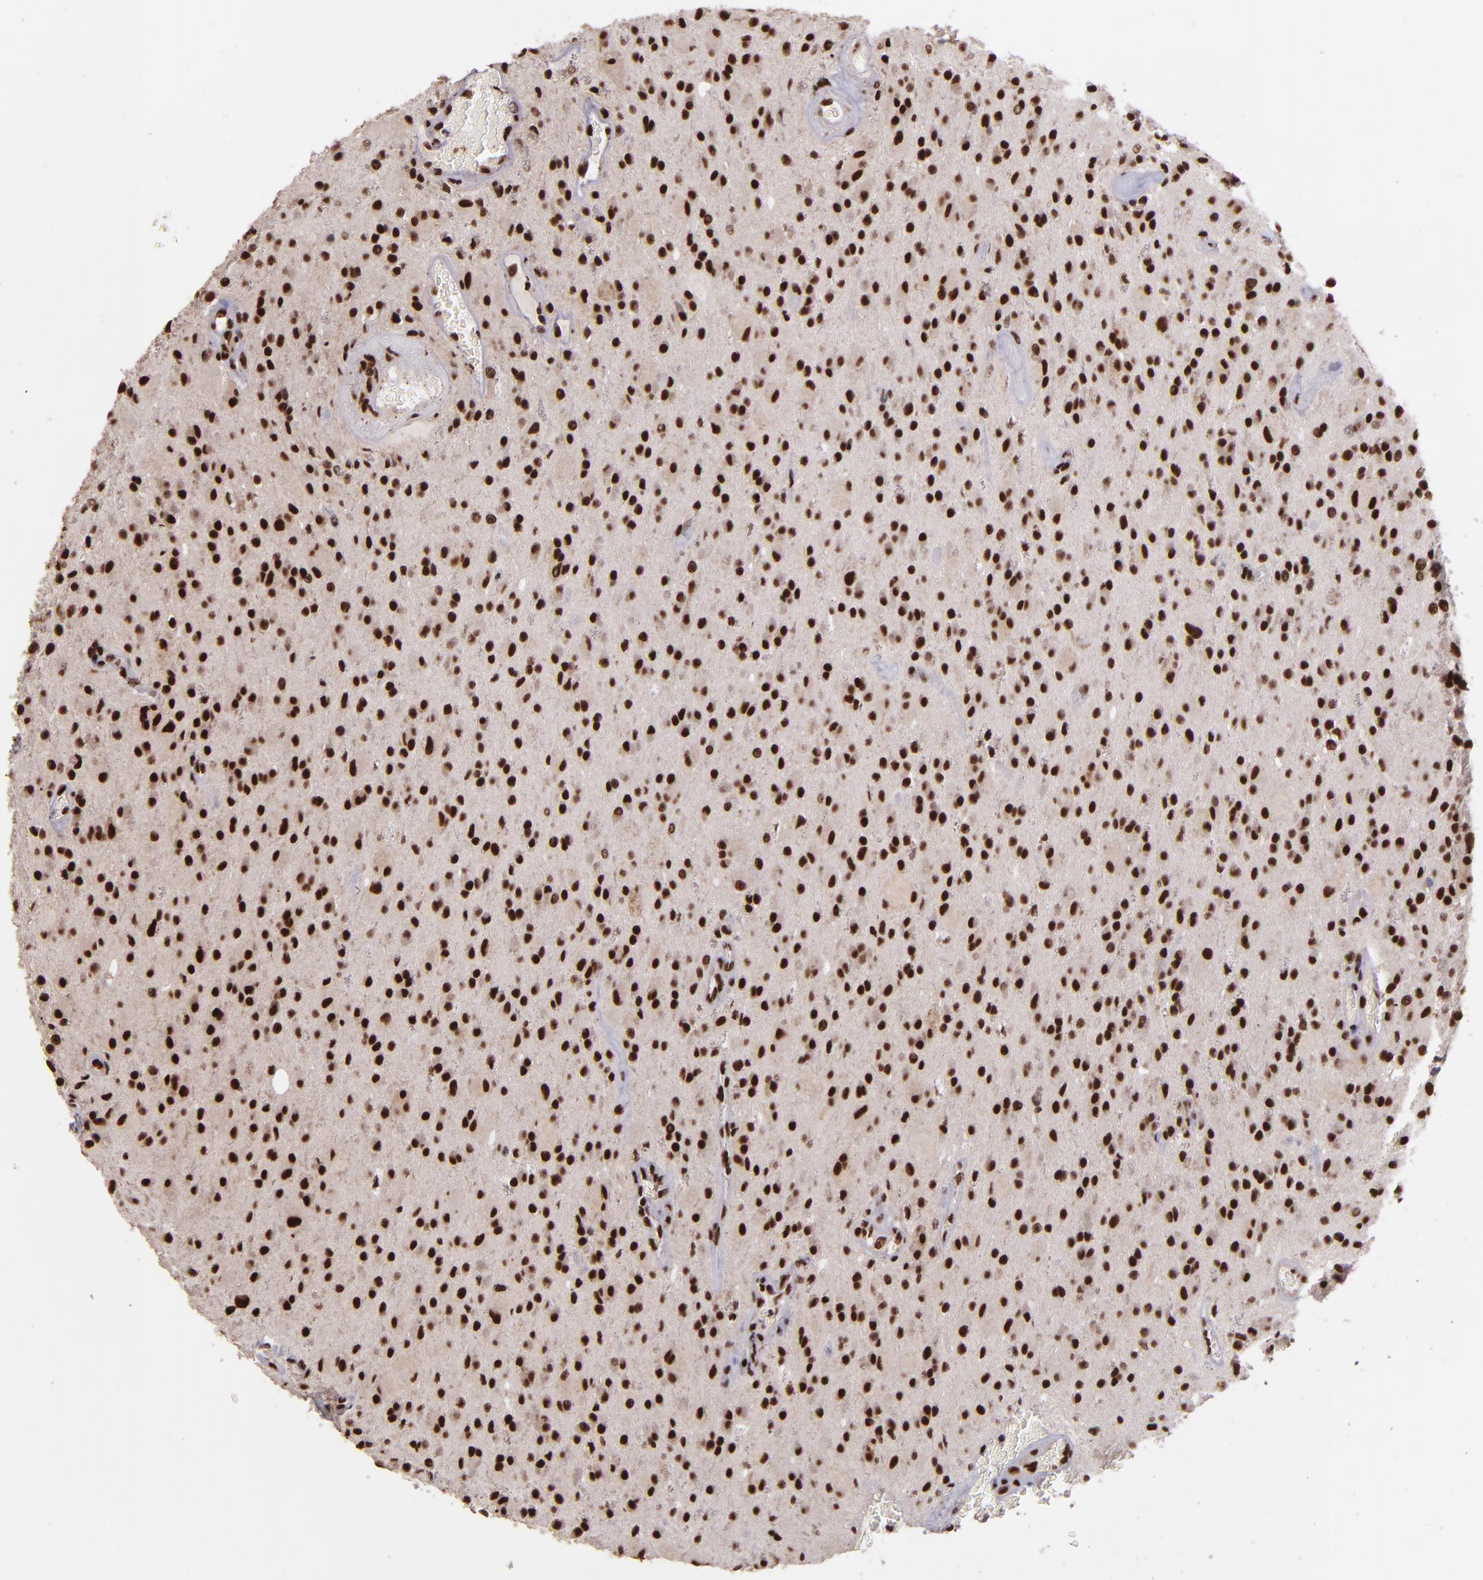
{"staining": {"intensity": "strong", "quantity": ">75%", "location": "nuclear"}, "tissue": "glioma", "cell_type": "Tumor cells", "image_type": "cancer", "snomed": [{"axis": "morphology", "description": "Glioma, malignant, Low grade"}, {"axis": "topography", "description": "Brain"}], "caption": "Strong nuclear positivity is present in approximately >75% of tumor cells in malignant low-grade glioma.", "gene": "PQBP1", "patient": {"sex": "male", "age": 58}}